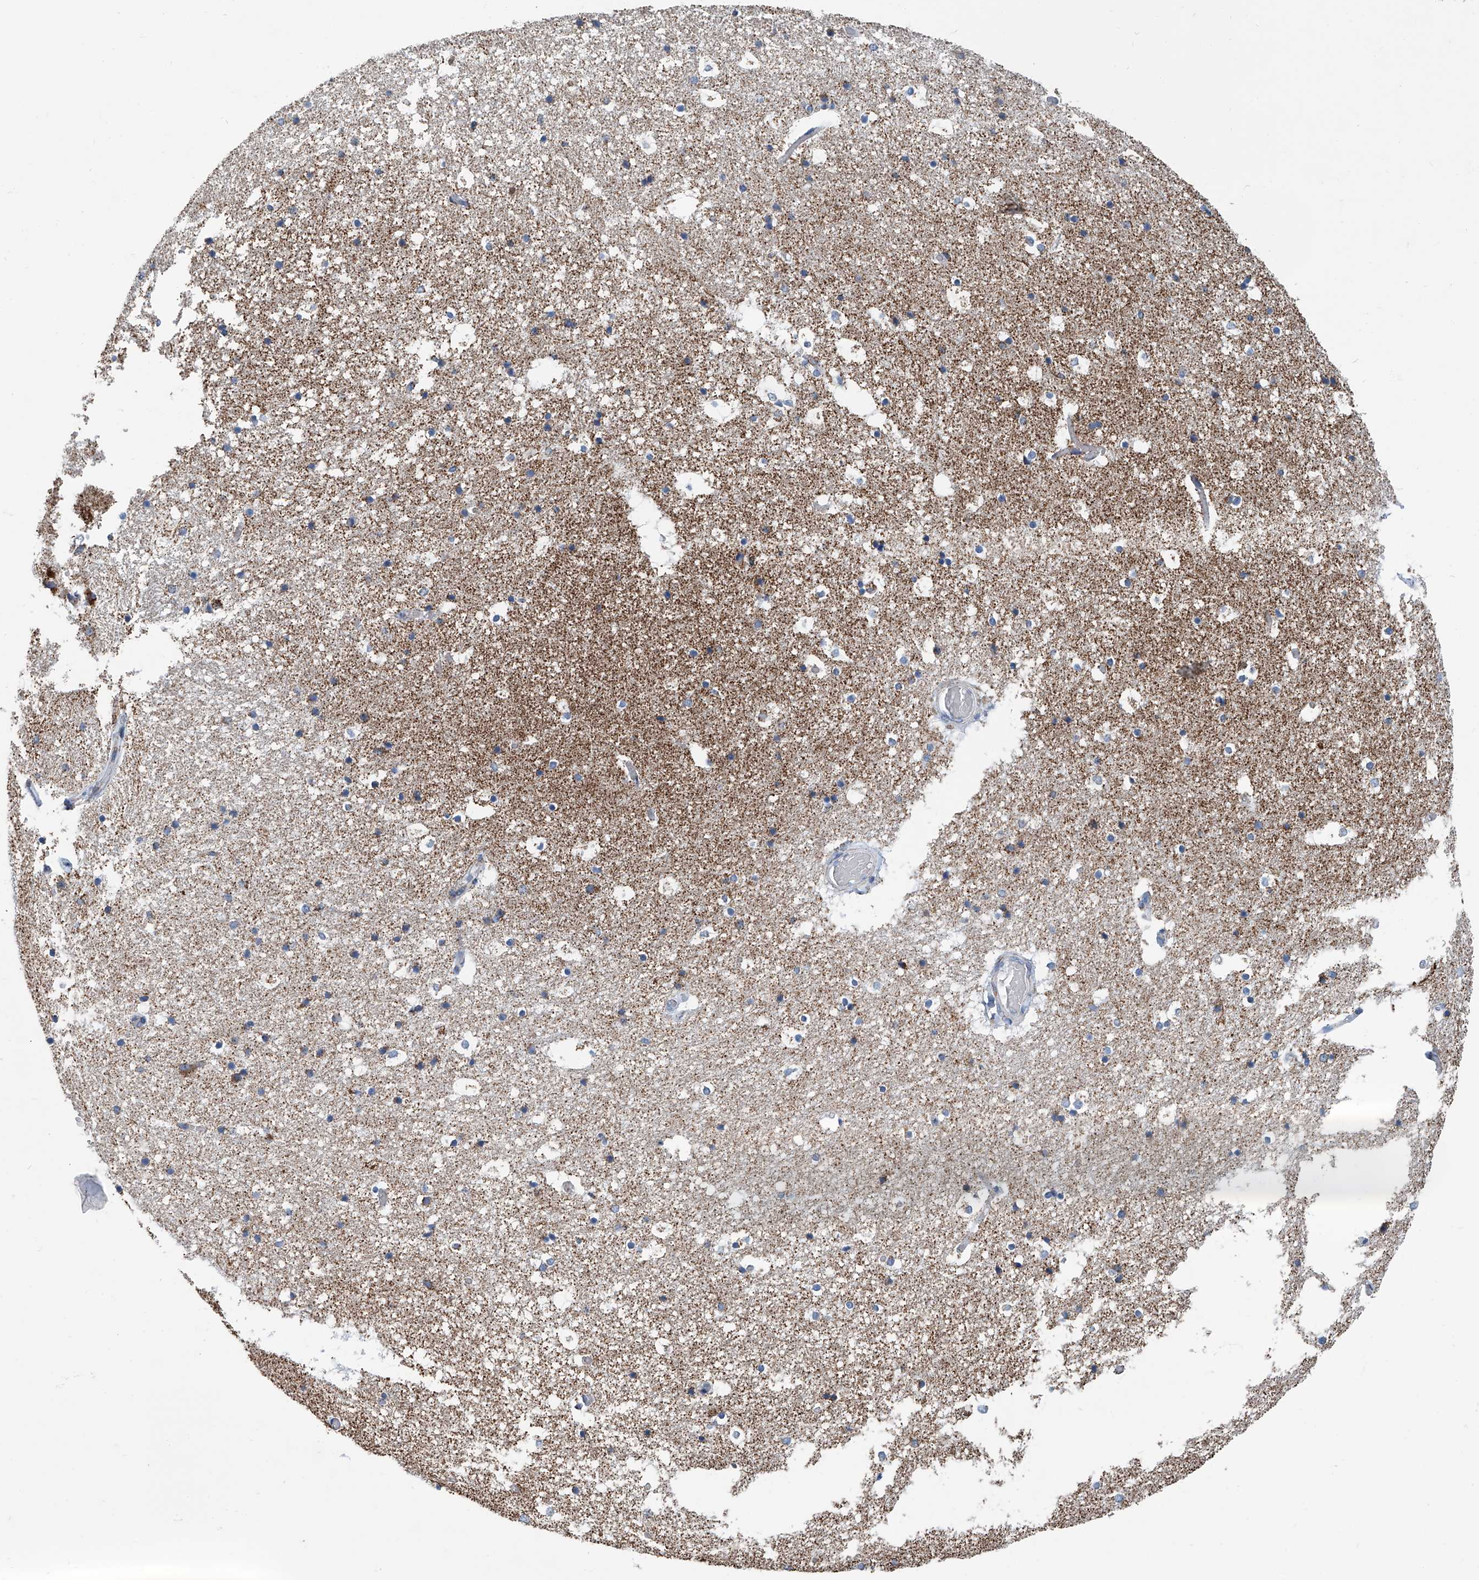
{"staining": {"intensity": "moderate", "quantity": "<25%", "location": "cytoplasmic/membranous"}, "tissue": "hippocampus", "cell_type": "Glial cells", "image_type": "normal", "snomed": [{"axis": "morphology", "description": "Normal tissue, NOS"}, {"axis": "topography", "description": "Hippocampus"}], "caption": "Unremarkable hippocampus demonstrates moderate cytoplasmic/membranous expression in approximately <25% of glial cells, visualized by immunohistochemistry.", "gene": "MT", "patient": {"sex": "female", "age": 52}}